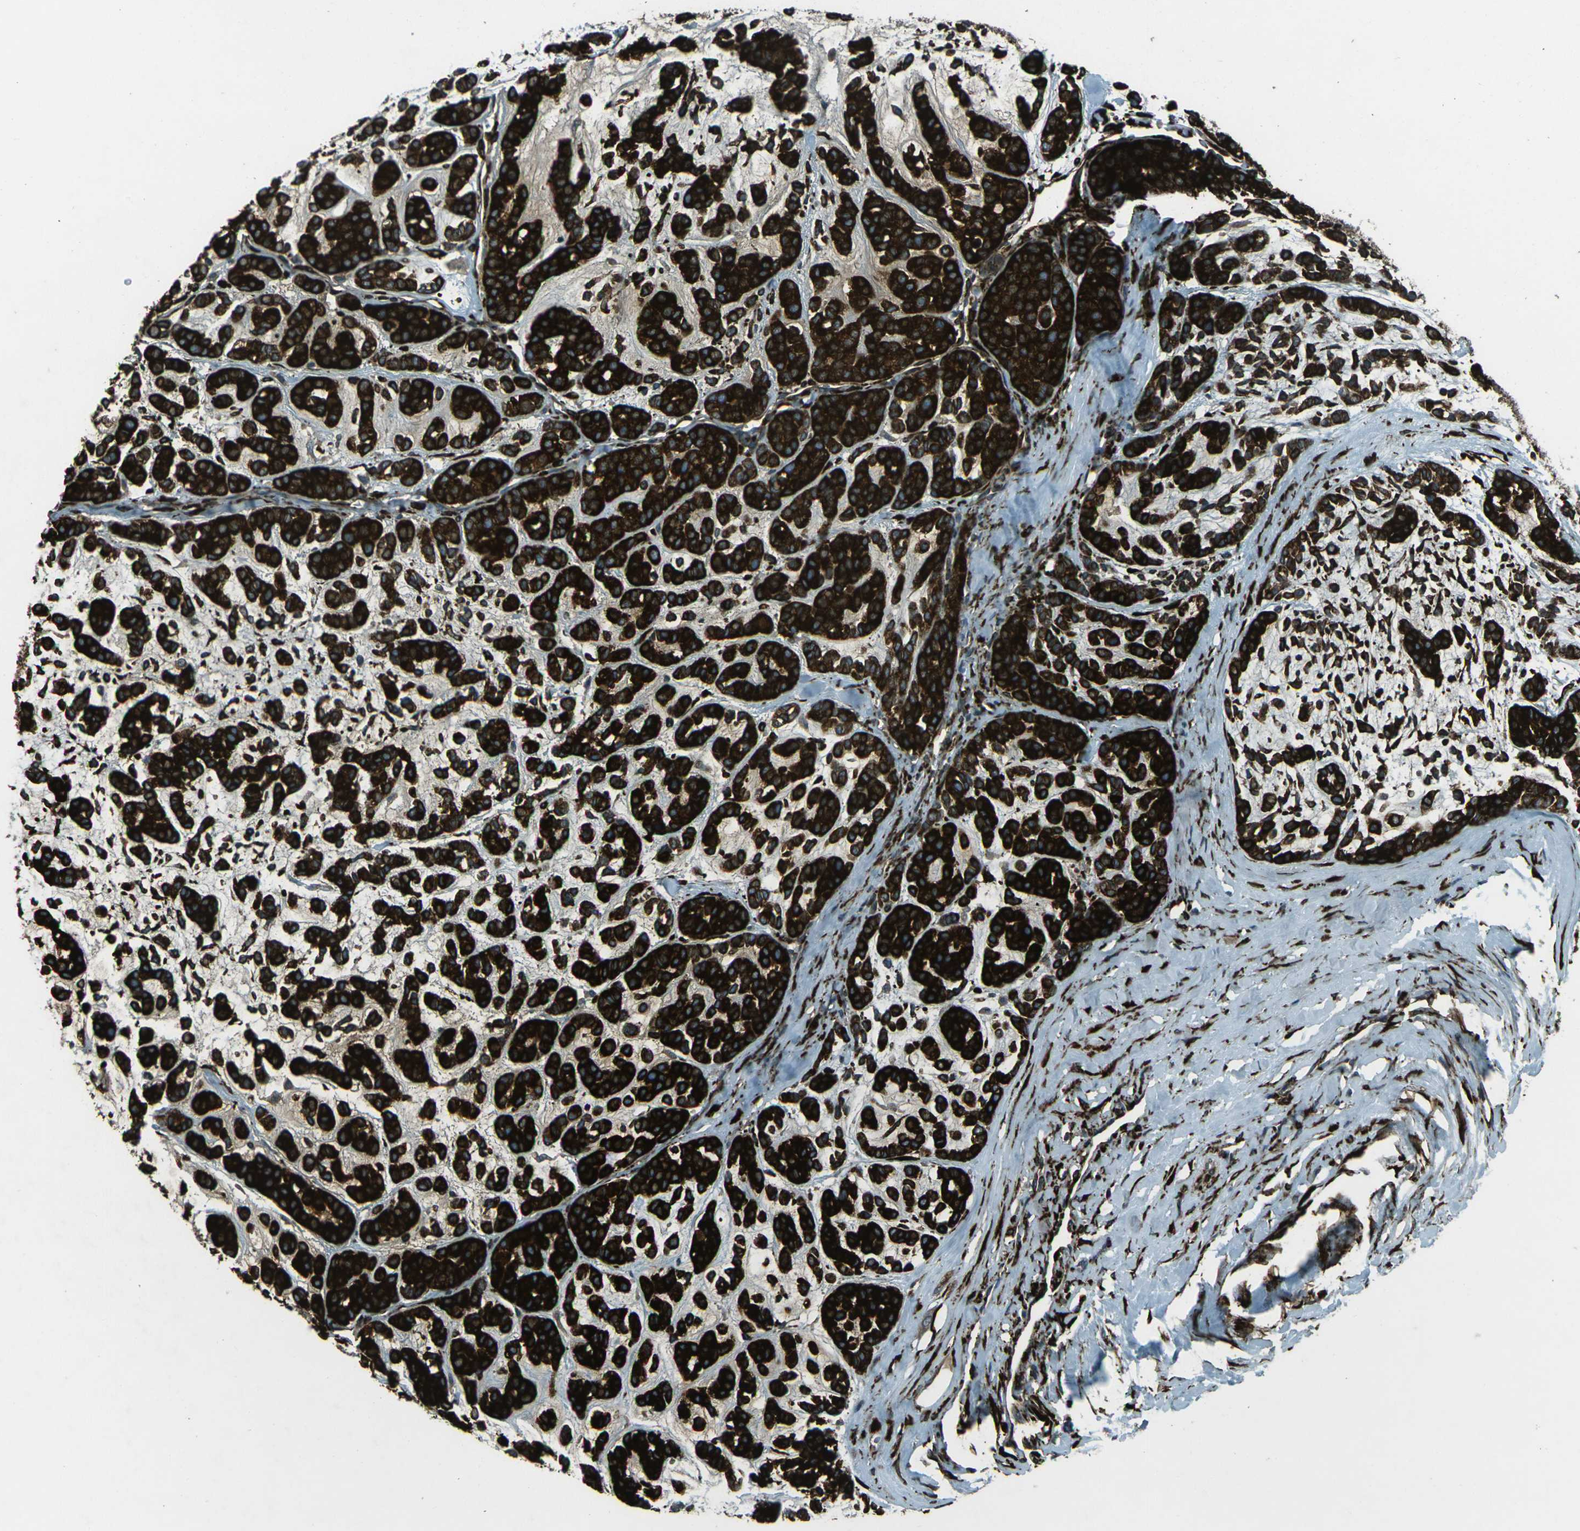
{"staining": {"intensity": "strong", "quantity": ">75%", "location": "cytoplasmic/membranous"}, "tissue": "head and neck cancer", "cell_type": "Tumor cells", "image_type": "cancer", "snomed": [{"axis": "morphology", "description": "Adenocarcinoma, NOS"}, {"axis": "morphology", "description": "Adenoma, NOS"}, {"axis": "topography", "description": "Head-Neck"}], "caption": "A histopathology image of human head and neck adenocarcinoma stained for a protein reveals strong cytoplasmic/membranous brown staining in tumor cells.", "gene": "LSMEM1", "patient": {"sex": "female", "age": 55}}